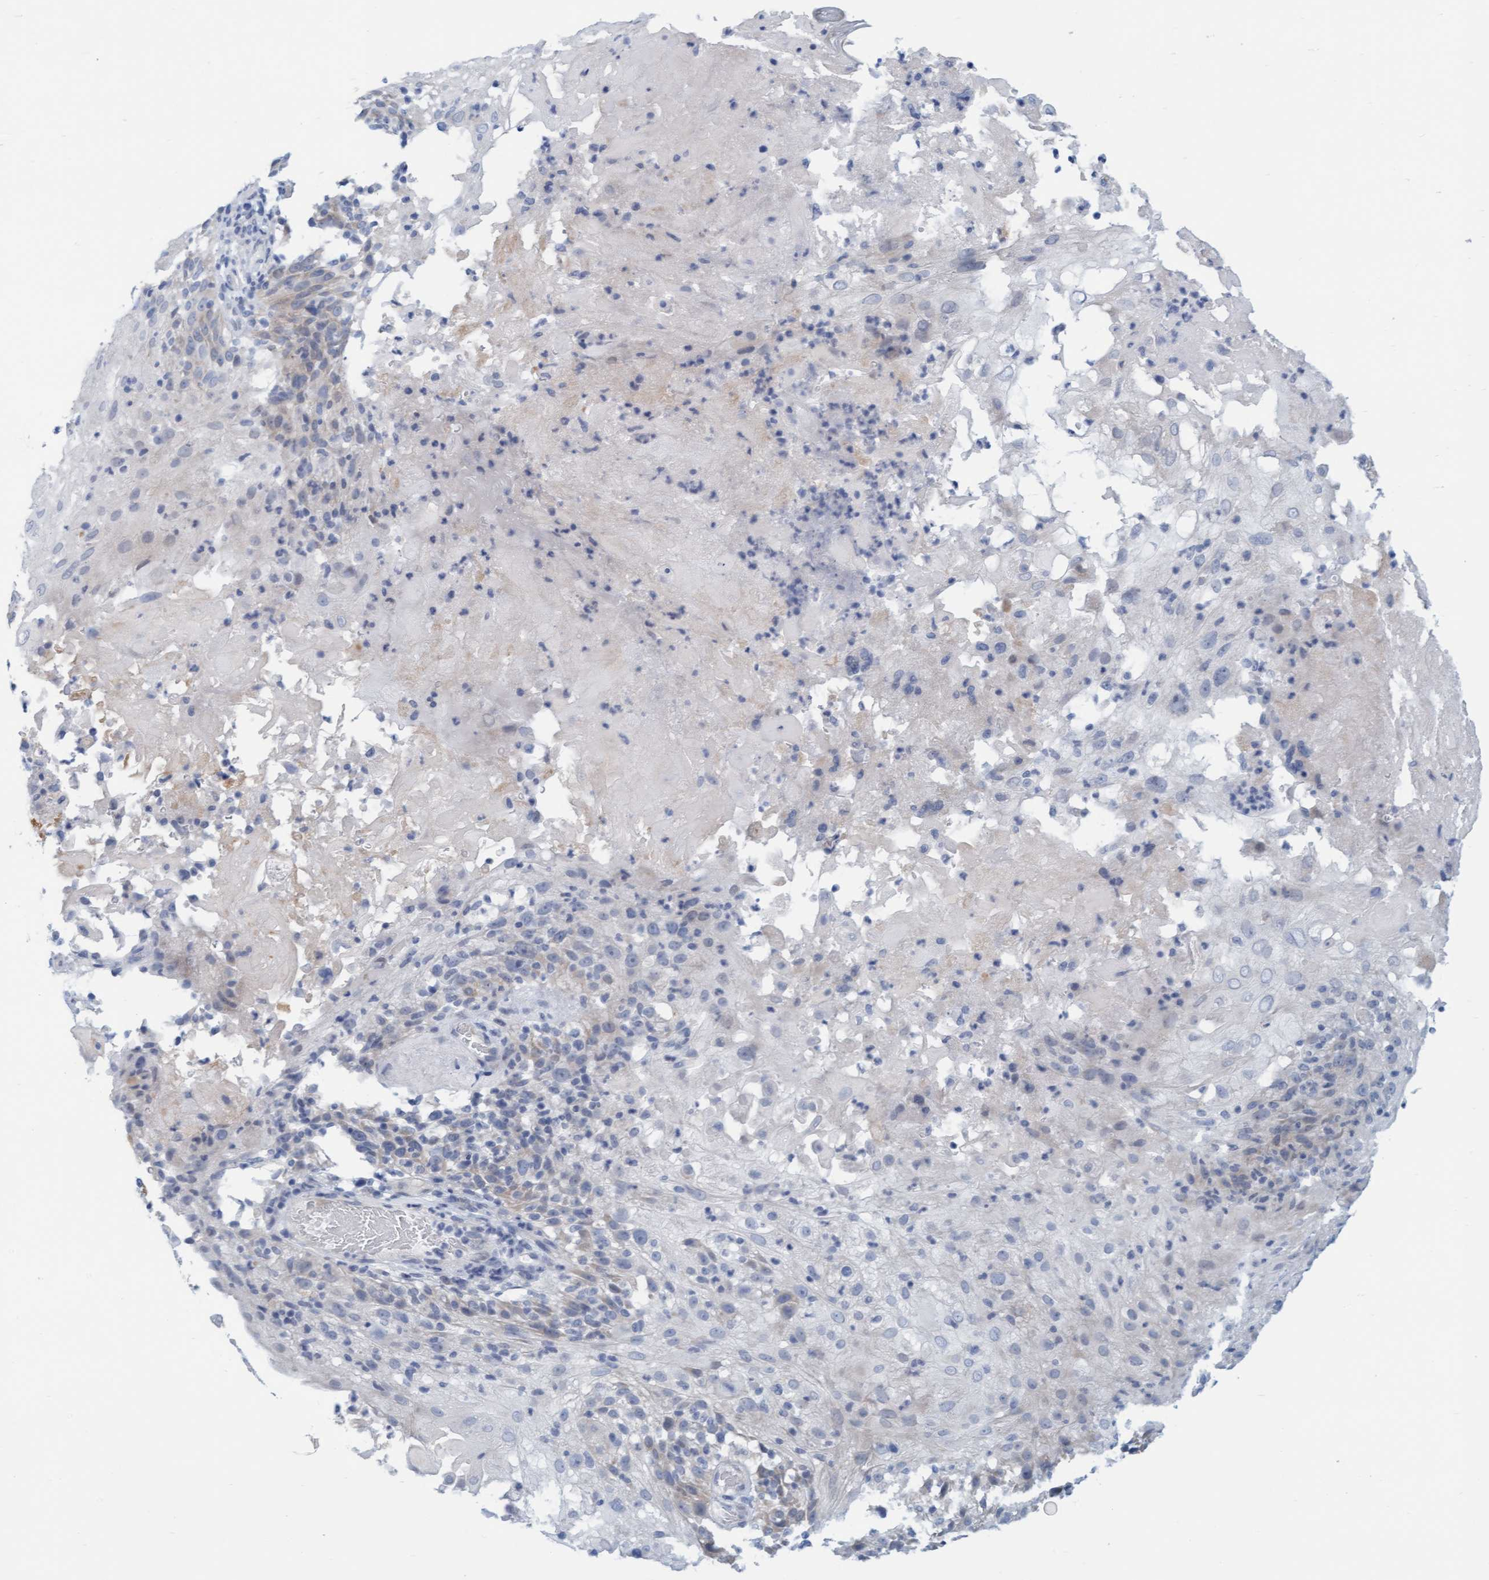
{"staining": {"intensity": "negative", "quantity": "none", "location": "none"}, "tissue": "skin cancer", "cell_type": "Tumor cells", "image_type": "cancer", "snomed": [{"axis": "morphology", "description": "Normal tissue, NOS"}, {"axis": "morphology", "description": "Squamous cell carcinoma, NOS"}, {"axis": "topography", "description": "Skin"}], "caption": "A high-resolution histopathology image shows immunohistochemistry staining of skin cancer (squamous cell carcinoma), which reveals no significant expression in tumor cells. (Brightfield microscopy of DAB immunohistochemistry (IHC) at high magnification).", "gene": "CPA3", "patient": {"sex": "female", "age": 83}}